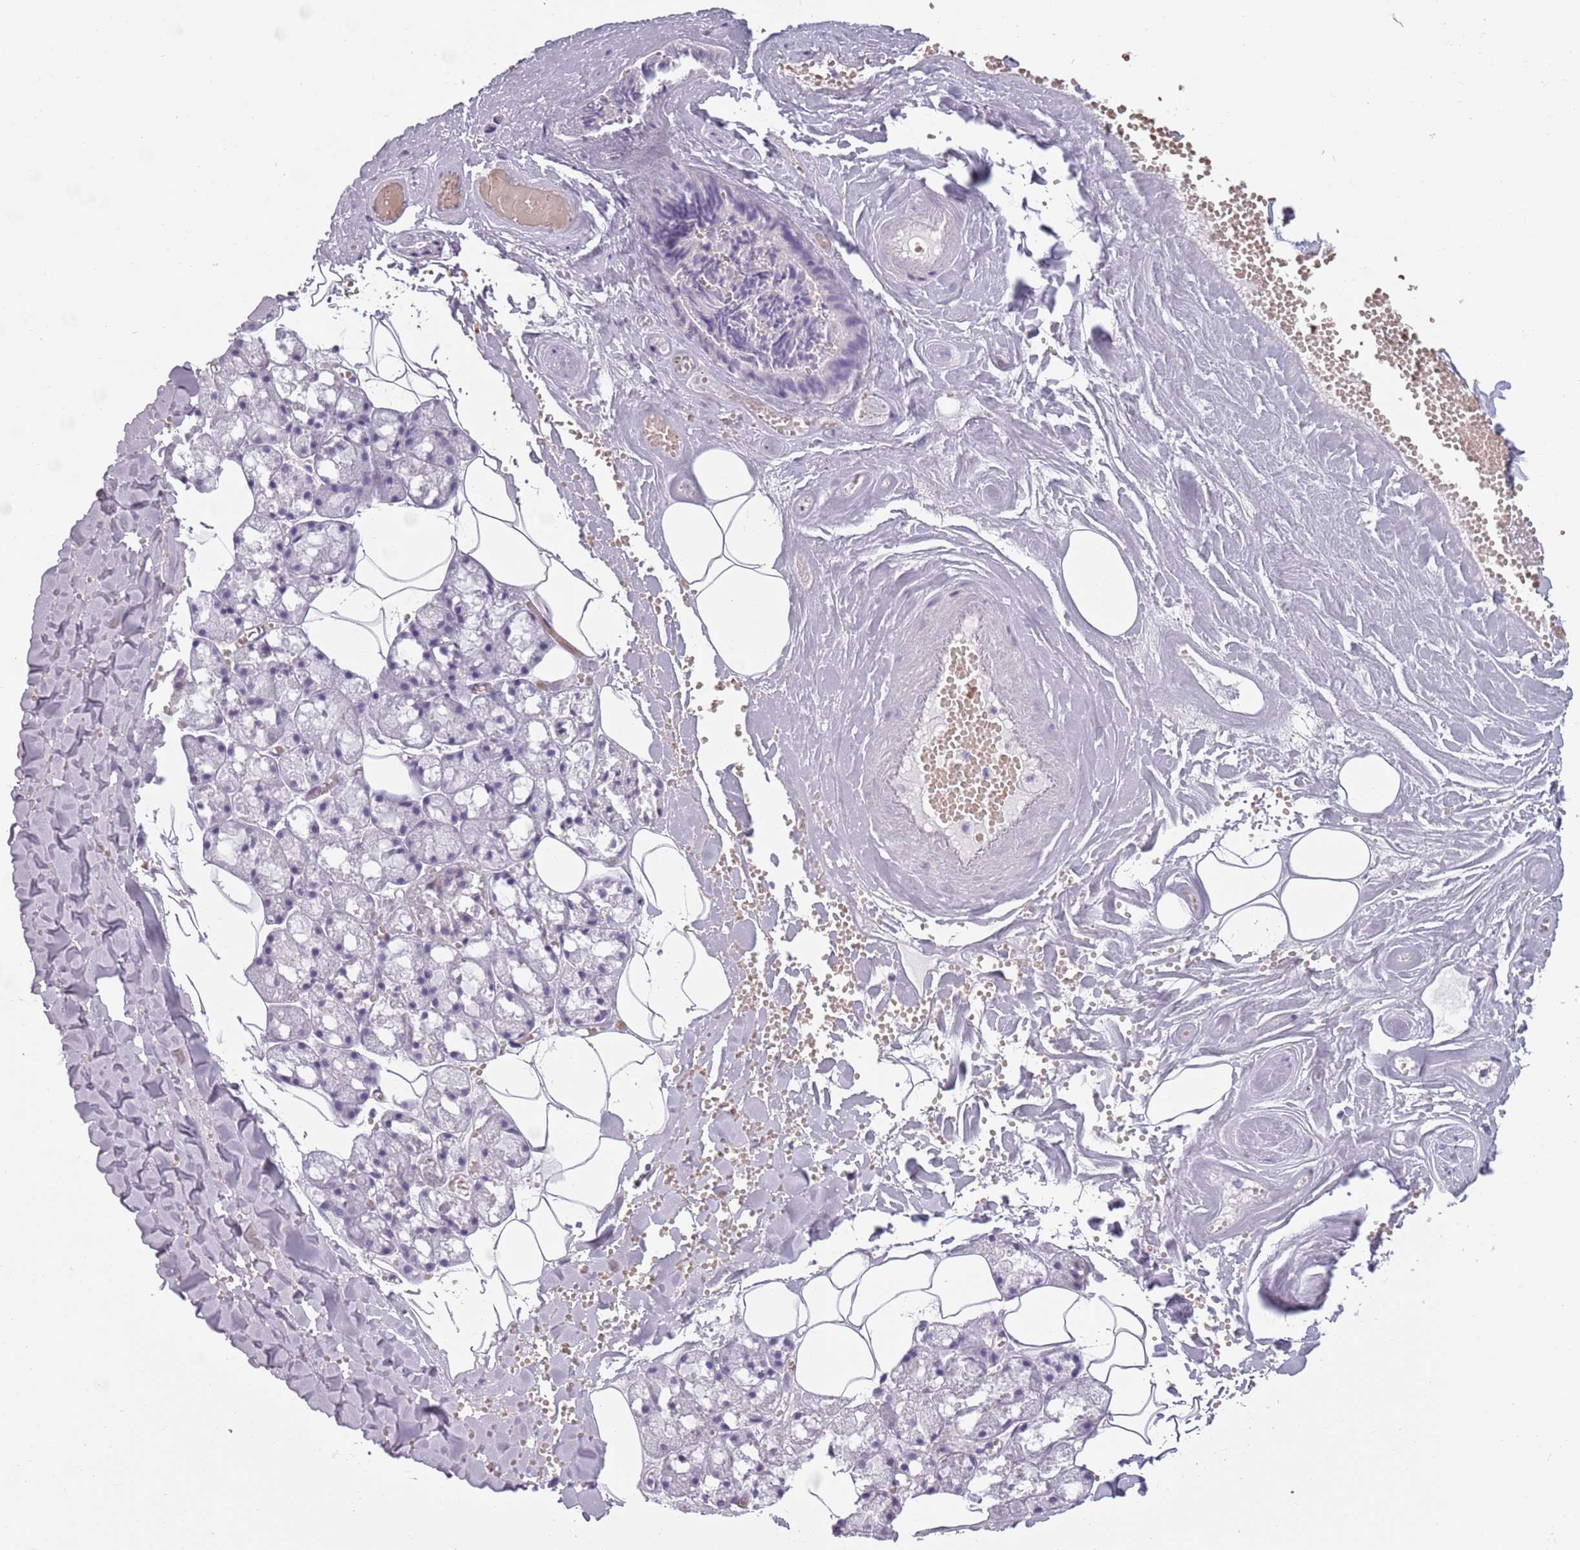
{"staining": {"intensity": "negative", "quantity": "none", "location": "none"}, "tissue": "salivary gland", "cell_type": "Glandular cells", "image_type": "normal", "snomed": [{"axis": "morphology", "description": "Normal tissue, NOS"}, {"axis": "topography", "description": "Salivary gland"}], "caption": "Protein analysis of normal salivary gland demonstrates no significant positivity in glandular cells.", "gene": "PIEZO1", "patient": {"sex": "male", "age": 62}}